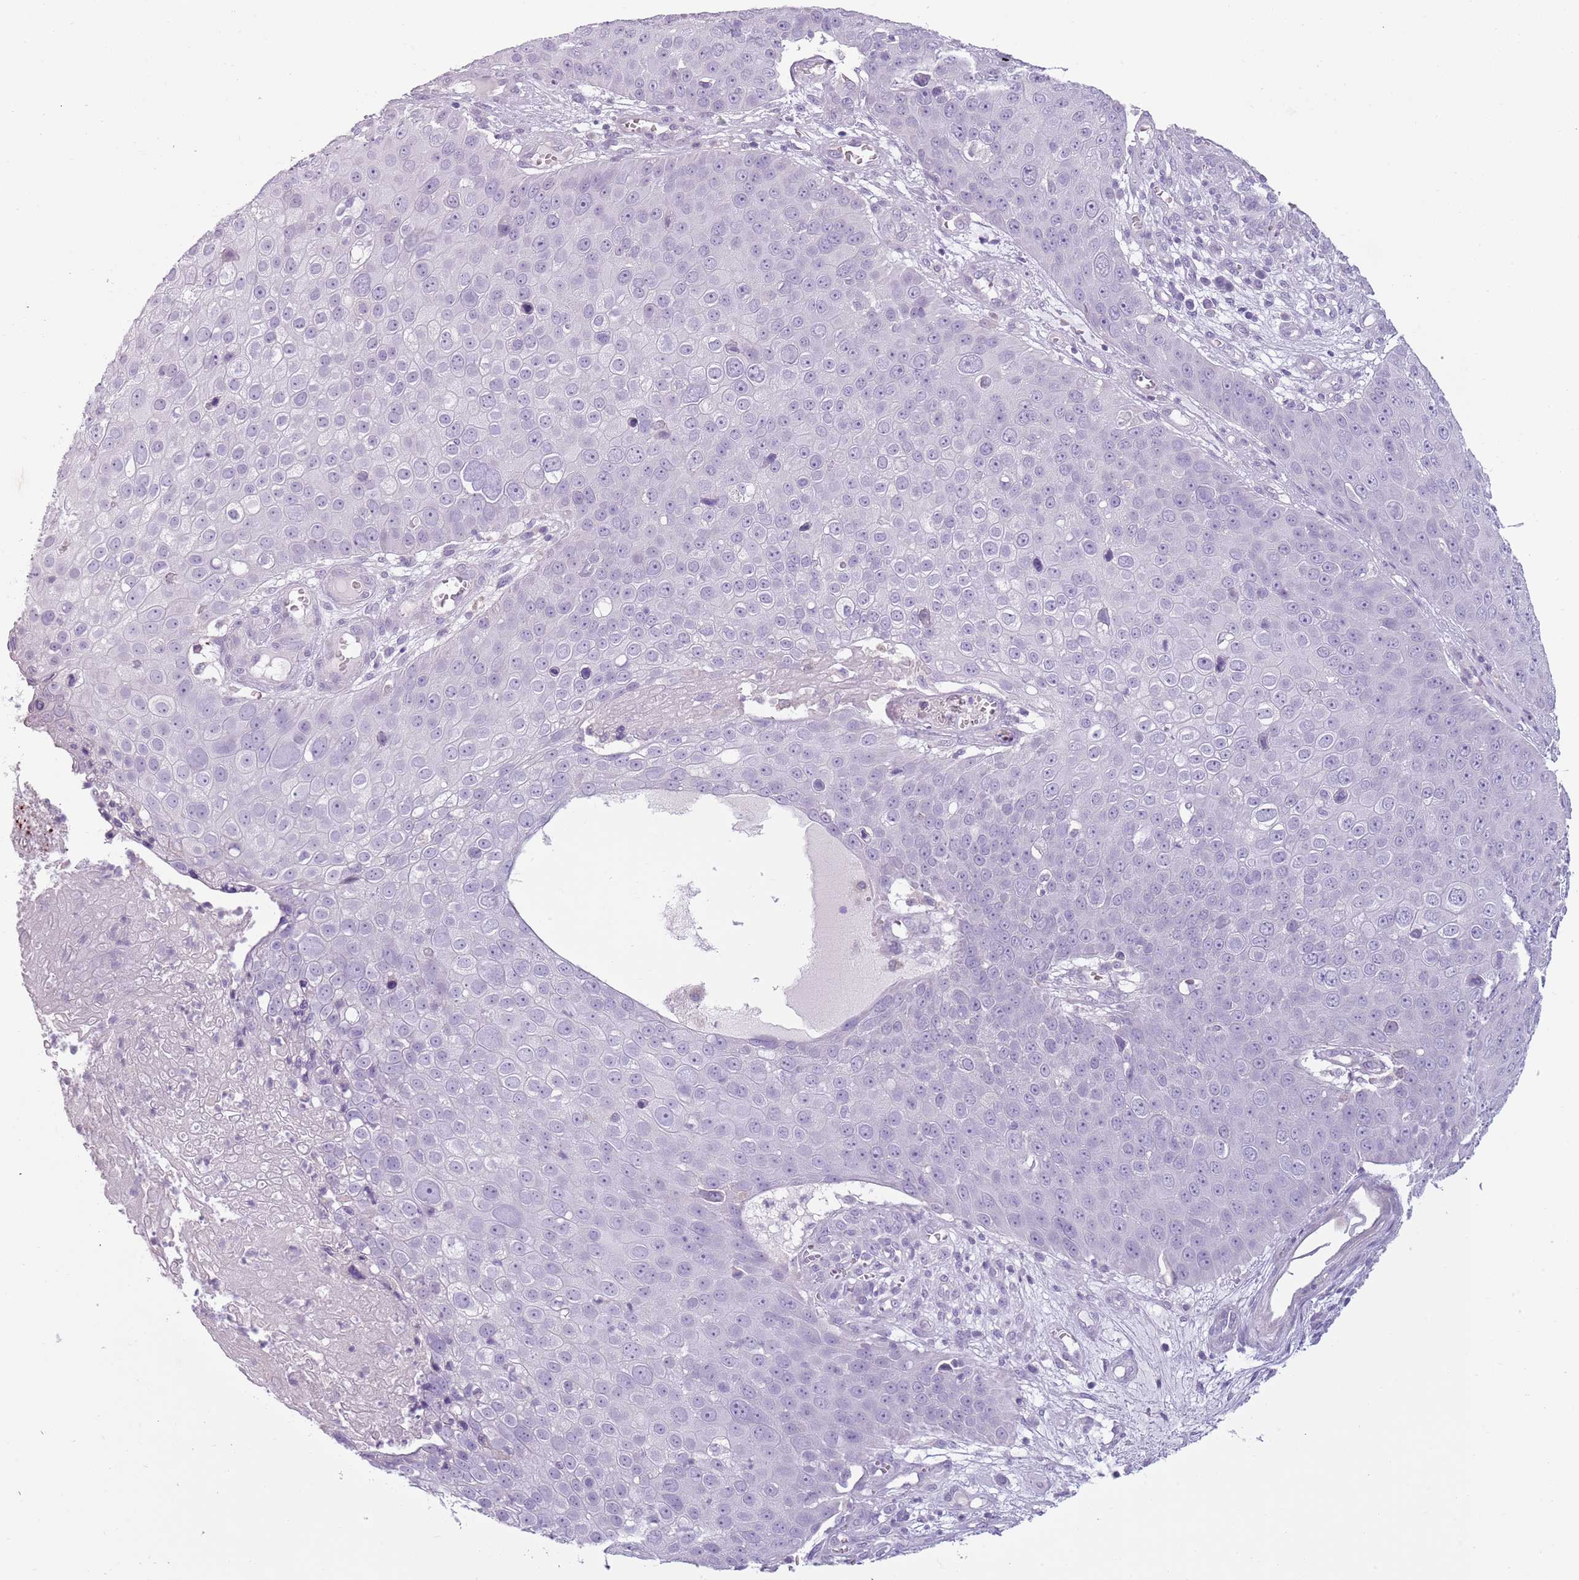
{"staining": {"intensity": "negative", "quantity": "none", "location": "none"}, "tissue": "skin cancer", "cell_type": "Tumor cells", "image_type": "cancer", "snomed": [{"axis": "morphology", "description": "Squamous cell carcinoma, NOS"}, {"axis": "topography", "description": "Skin"}], "caption": "Tumor cells show no significant protein positivity in skin cancer.", "gene": "MEGF8", "patient": {"sex": "male", "age": 71}}